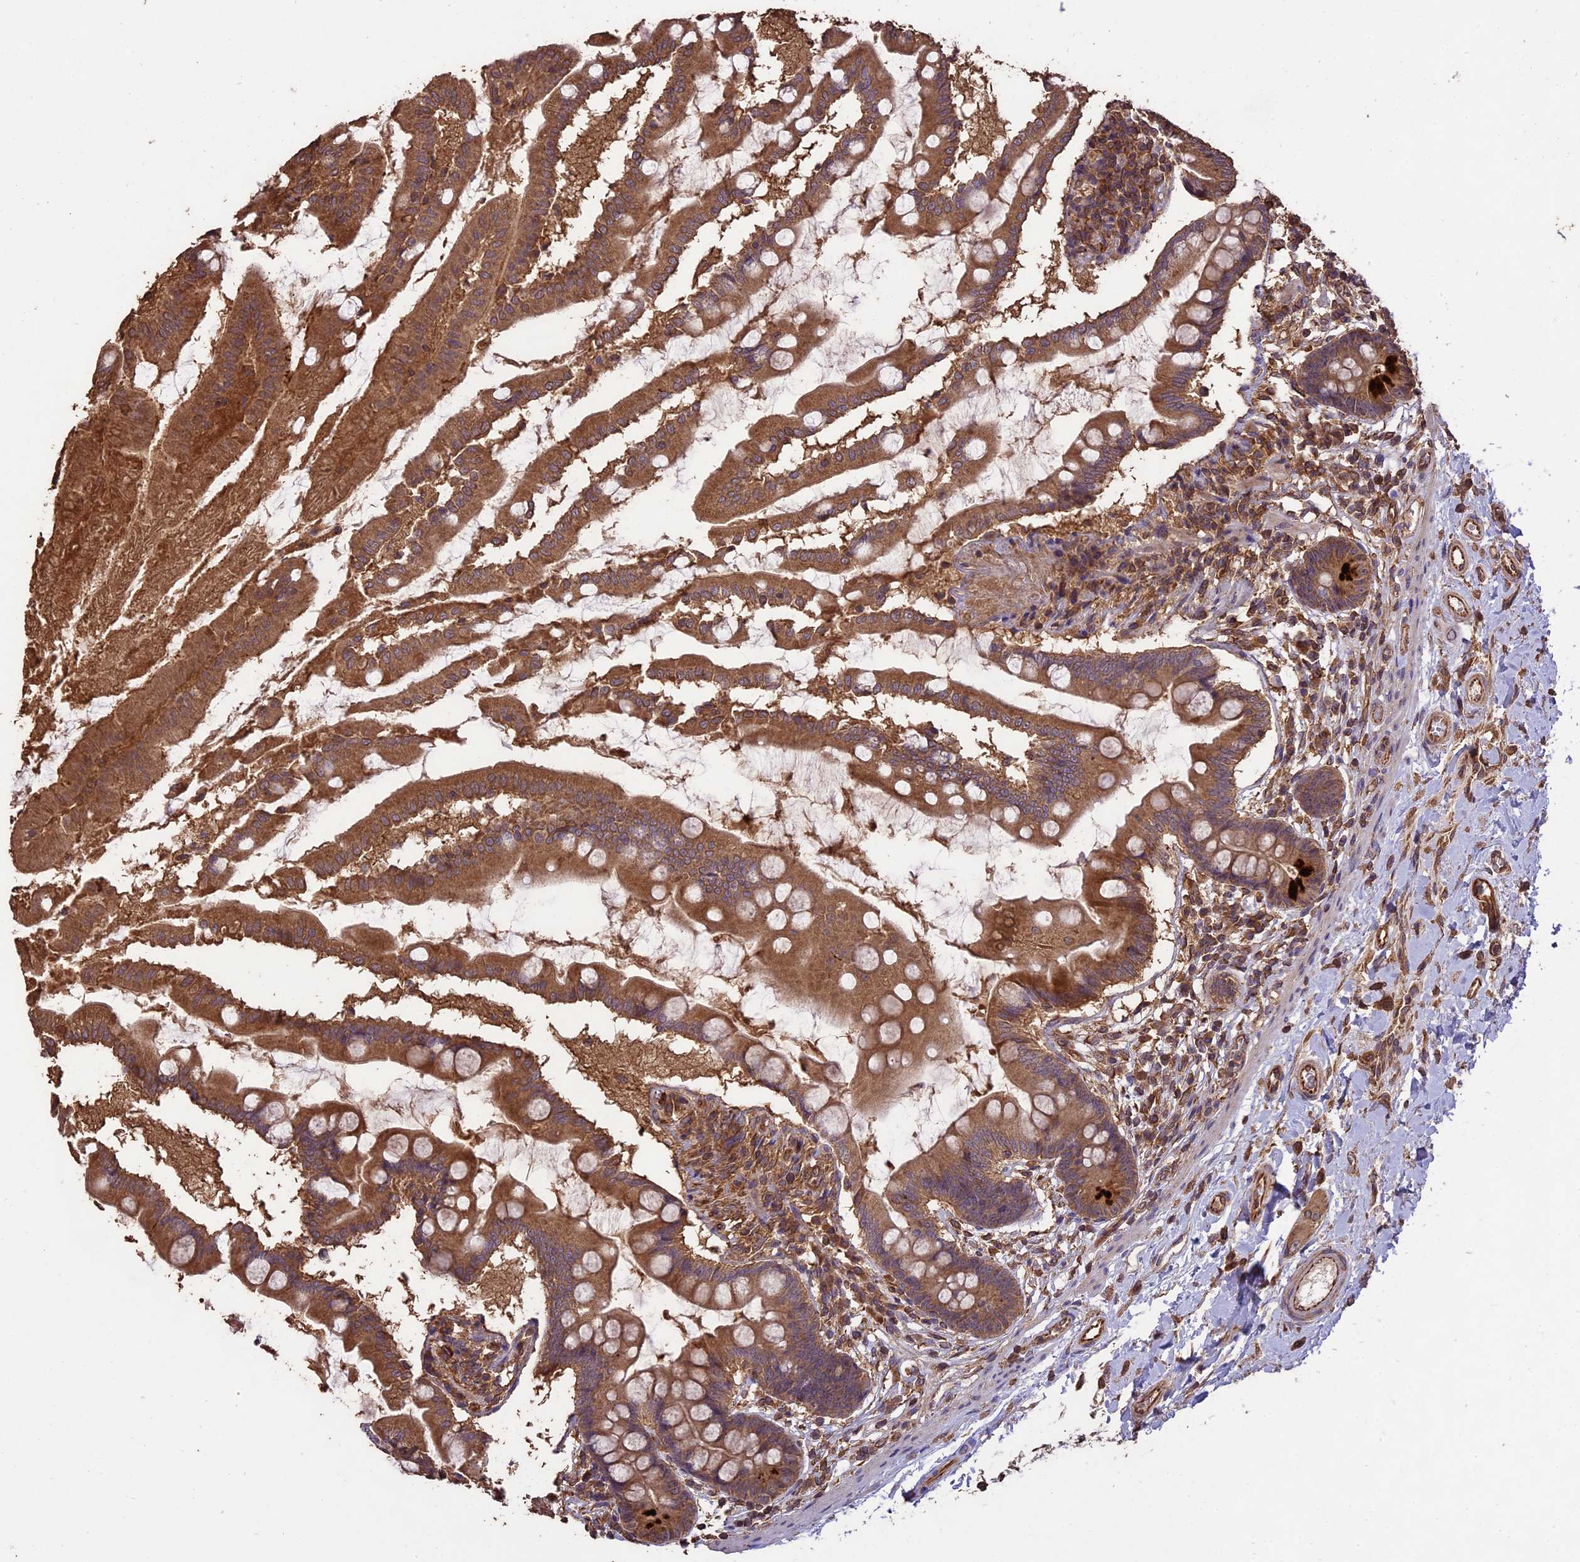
{"staining": {"intensity": "moderate", "quantity": ">75%", "location": "cytoplasmic/membranous"}, "tissue": "small intestine", "cell_type": "Glandular cells", "image_type": "normal", "snomed": [{"axis": "morphology", "description": "Normal tissue, NOS"}, {"axis": "topography", "description": "Small intestine"}], "caption": "A medium amount of moderate cytoplasmic/membranous expression is identified in approximately >75% of glandular cells in normal small intestine. (Stains: DAB in brown, nuclei in blue, Microscopy: brightfield microscopy at high magnification).", "gene": "TTLL10", "patient": {"sex": "female", "age": 56}}